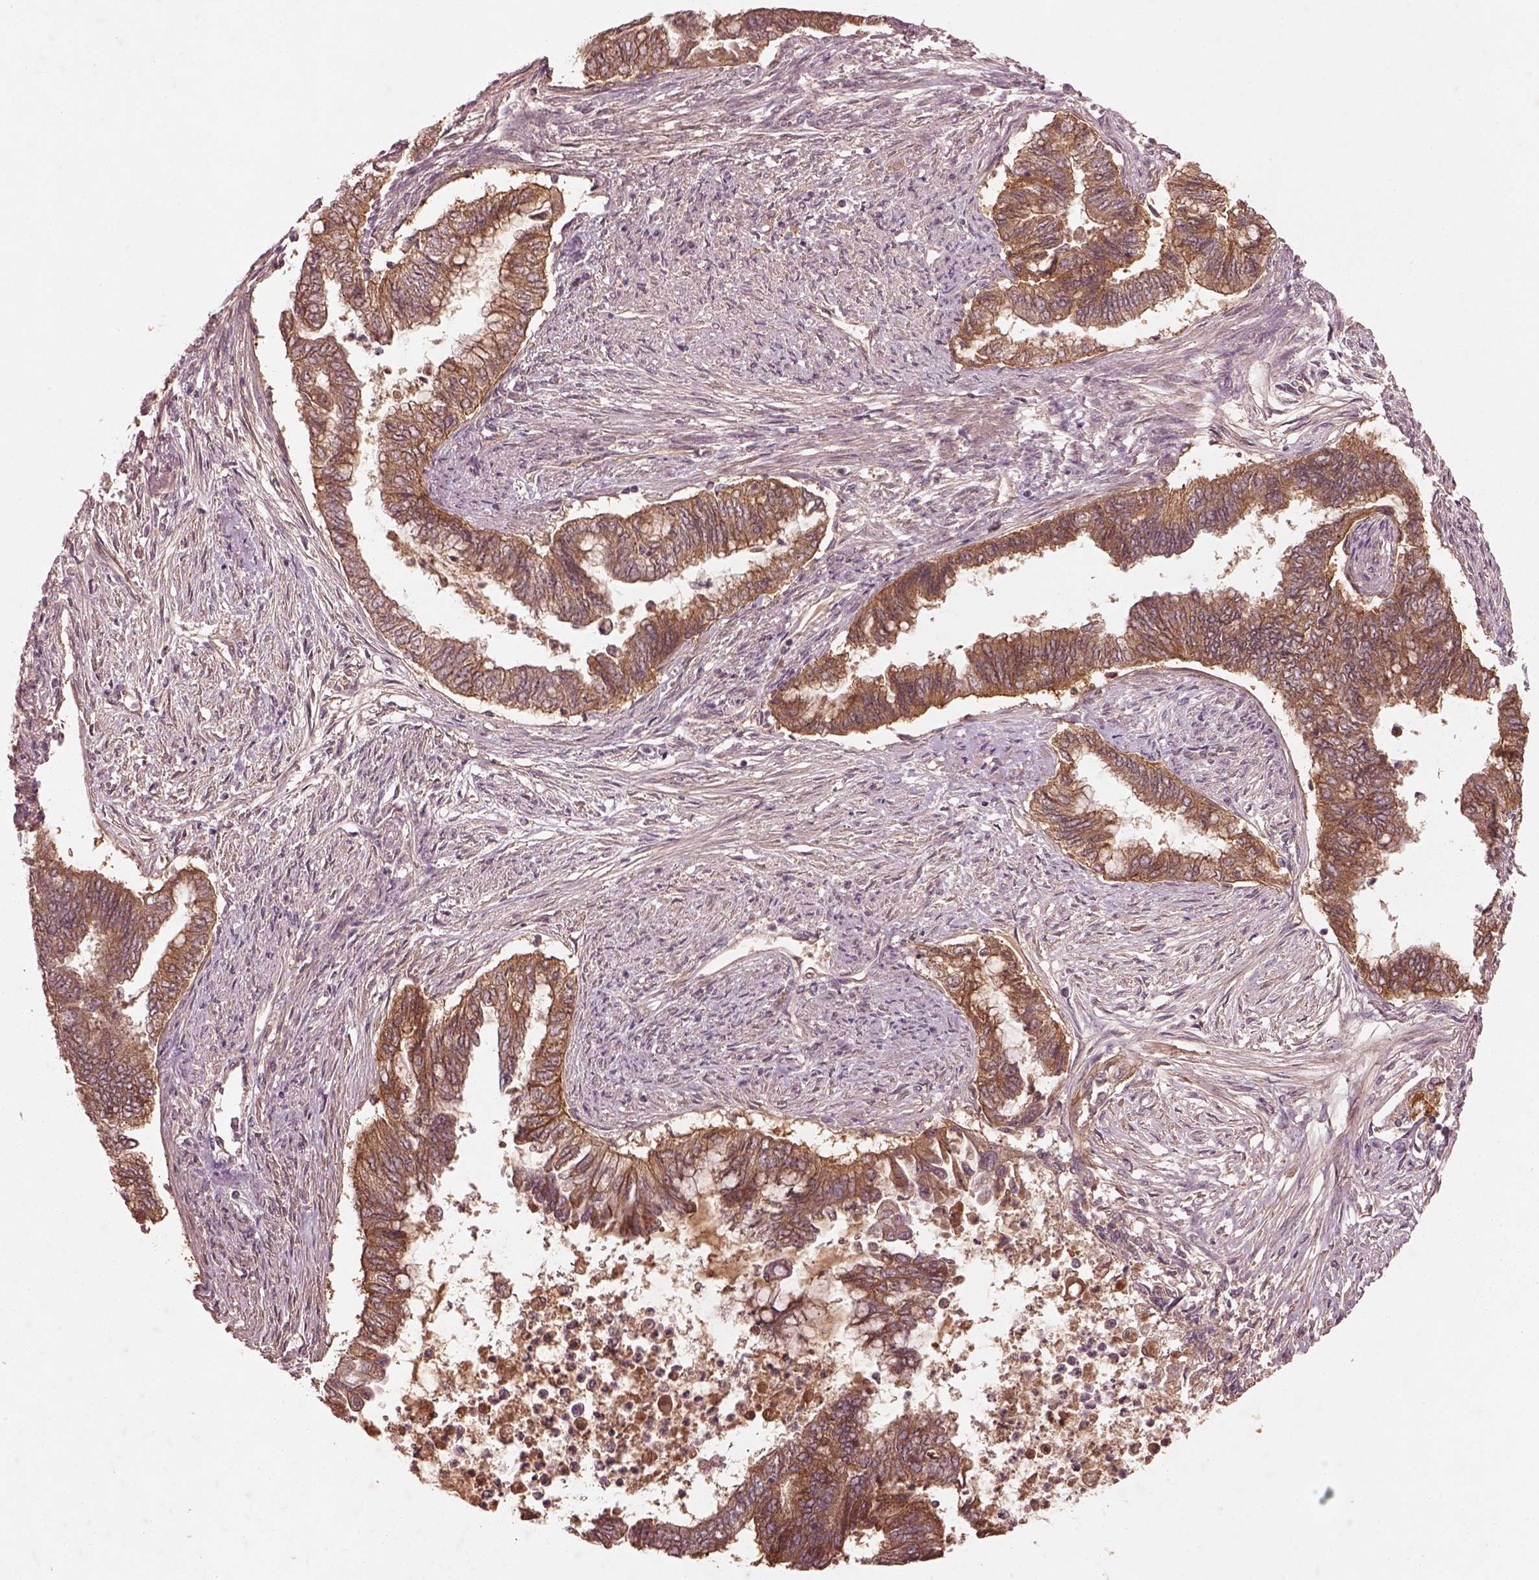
{"staining": {"intensity": "moderate", "quantity": ">75%", "location": "cytoplasmic/membranous"}, "tissue": "endometrial cancer", "cell_type": "Tumor cells", "image_type": "cancer", "snomed": [{"axis": "morphology", "description": "Adenocarcinoma, NOS"}, {"axis": "topography", "description": "Endometrium"}], "caption": "Brown immunohistochemical staining in human endometrial cancer exhibits moderate cytoplasmic/membranous expression in approximately >75% of tumor cells. The staining was performed using DAB to visualize the protein expression in brown, while the nuclei were stained in blue with hematoxylin (Magnification: 20x).", "gene": "FAM234A", "patient": {"sex": "female", "age": 65}}